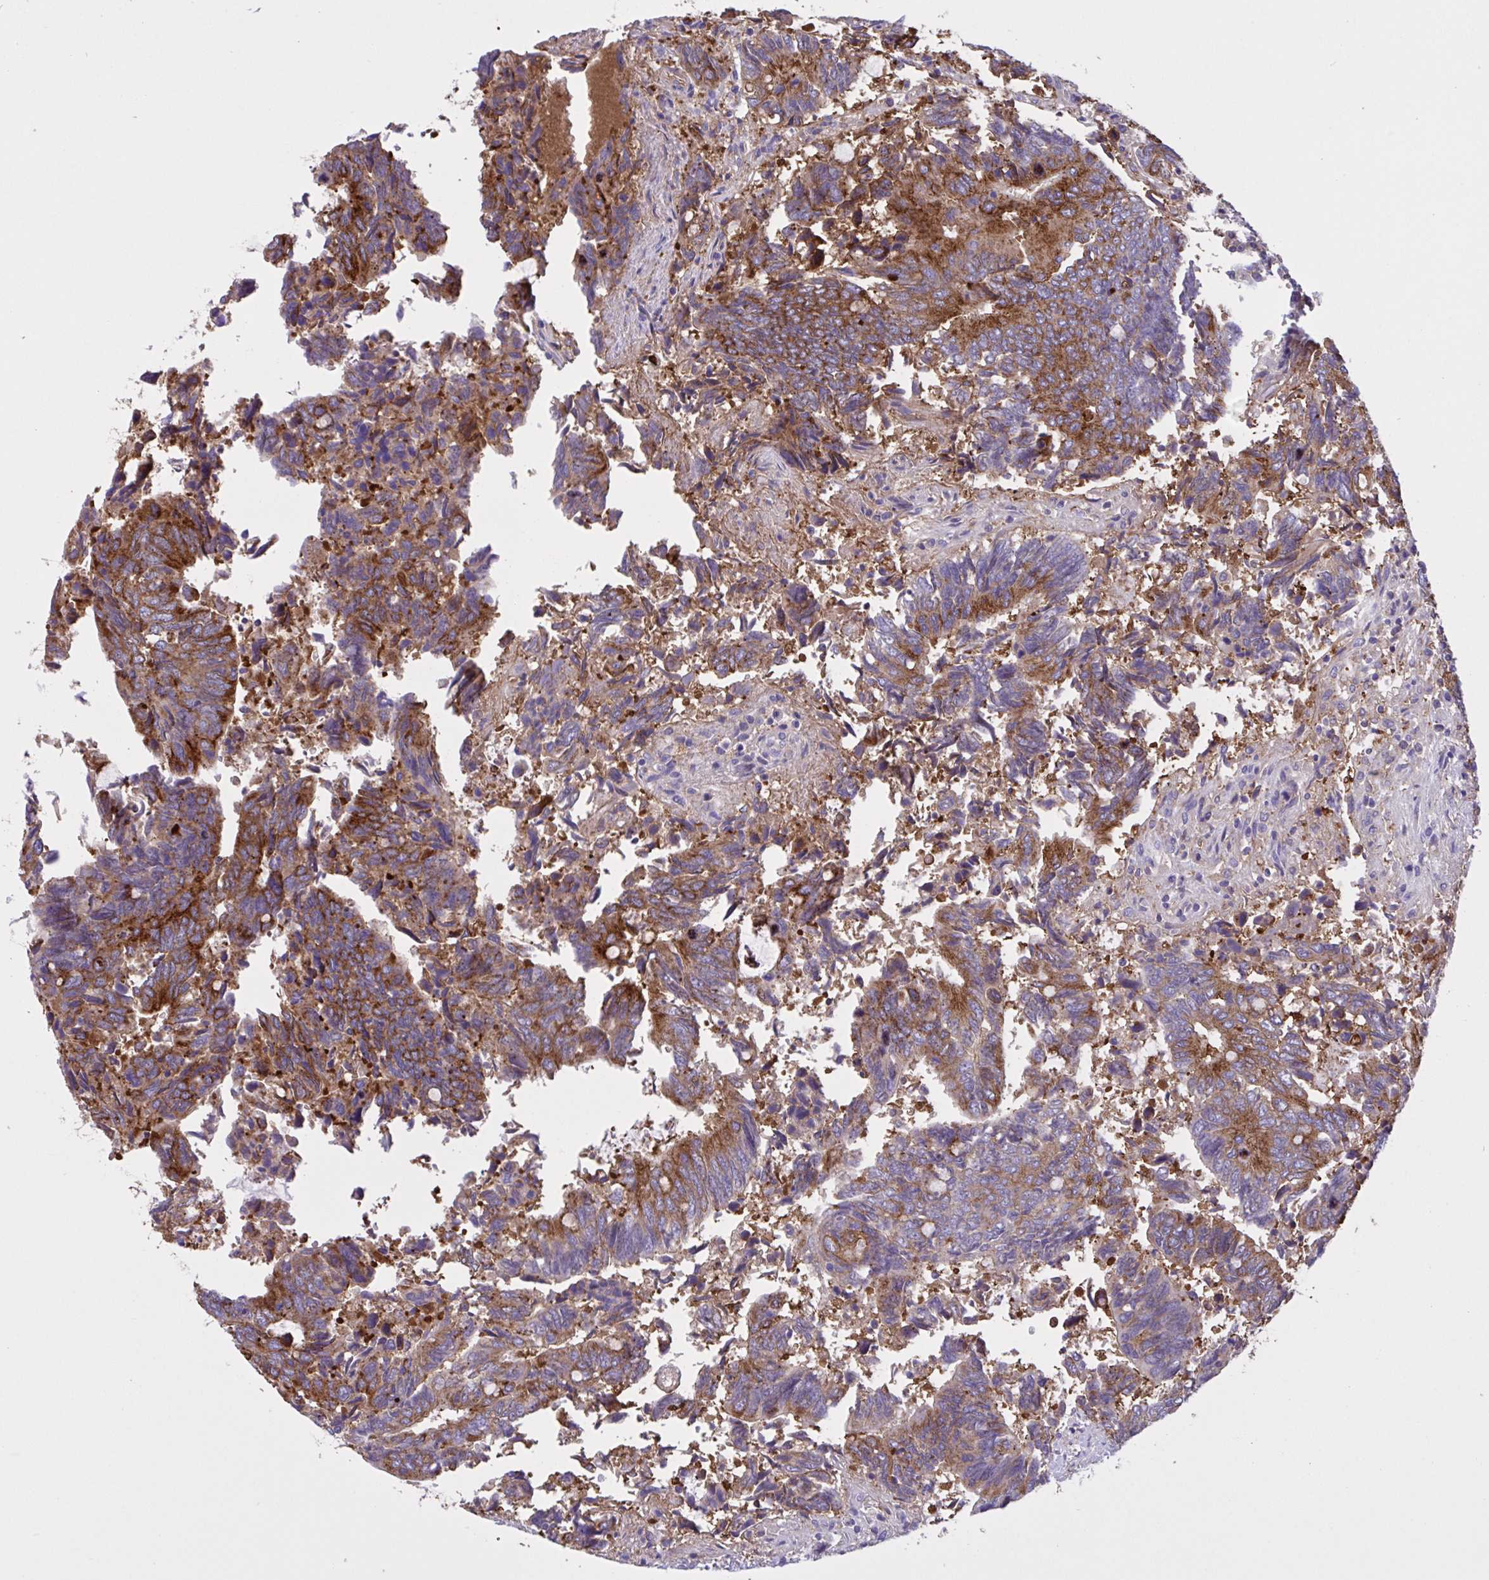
{"staining": {"intensity": "strong", "quantity": ">75%", "location": "cytoplasmic/membranous"}, "tissue": "colorectal cancer", "cell_type": "Tumor cells", "image_type": "cancer", "snomed": [{"axis": "morphology", "description": "Adenocarcinoma, NOS"}, {"axis": "topography", "description": "Colon"}], "caption": "Immunohistochemistry staining of colorectal cancer (adenocarcinoma), which exhibits high levels of strong cytoplasmic/membranous staining in about >75% of tumor cells indicating strong cytoplasmic/membranous protein positivity. The staining was performed using DAB (3,3'-diaminobenzidine) (brown) for protein detection and nuclei were counterstained in hematoxylin (blue).", "gene": "OR51M1", "patient": {"sex": "male", "age": 87}}